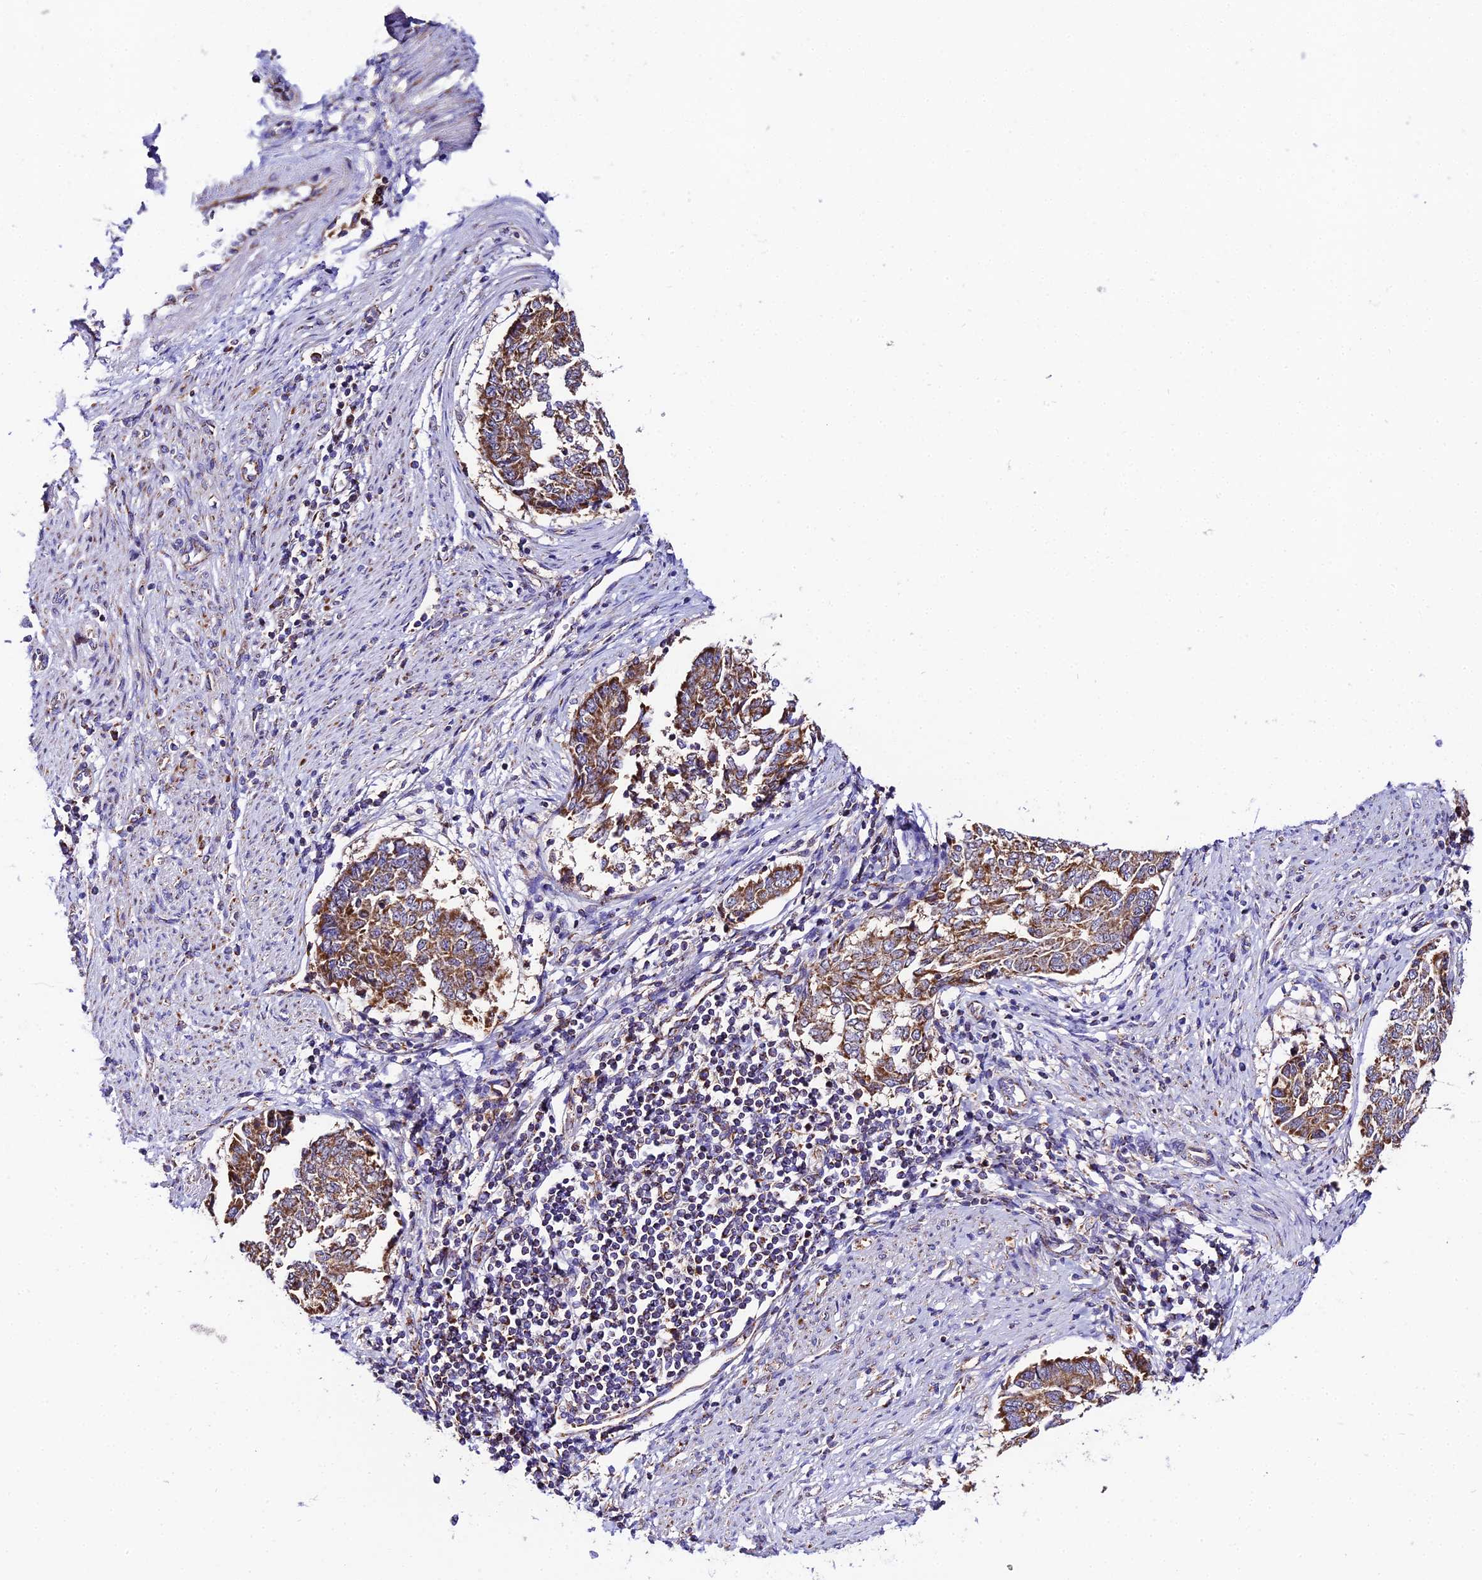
{"staining": {"intensity": "moderate", "quantity": ">75%", "location": "cytoplasmic/membranous"}, "tissue": "endometrial cancer", "cell_type": "Tumor cells", "image_type": "cancer", "snomed": [{"axis": "morphology", "description": "Adenocarcinoma, NOS"}, {"axis": "topography", "description": "Endometrium"}], "caption": "Human endometrial adenocarcinoma stained with a brown dye demonstrates moderate cytoplasmic/membranous positive expression in approximately >75% of tumor cells.", "gene": "OCIAD1", "patient": {"sex": "female", "age": 80}}